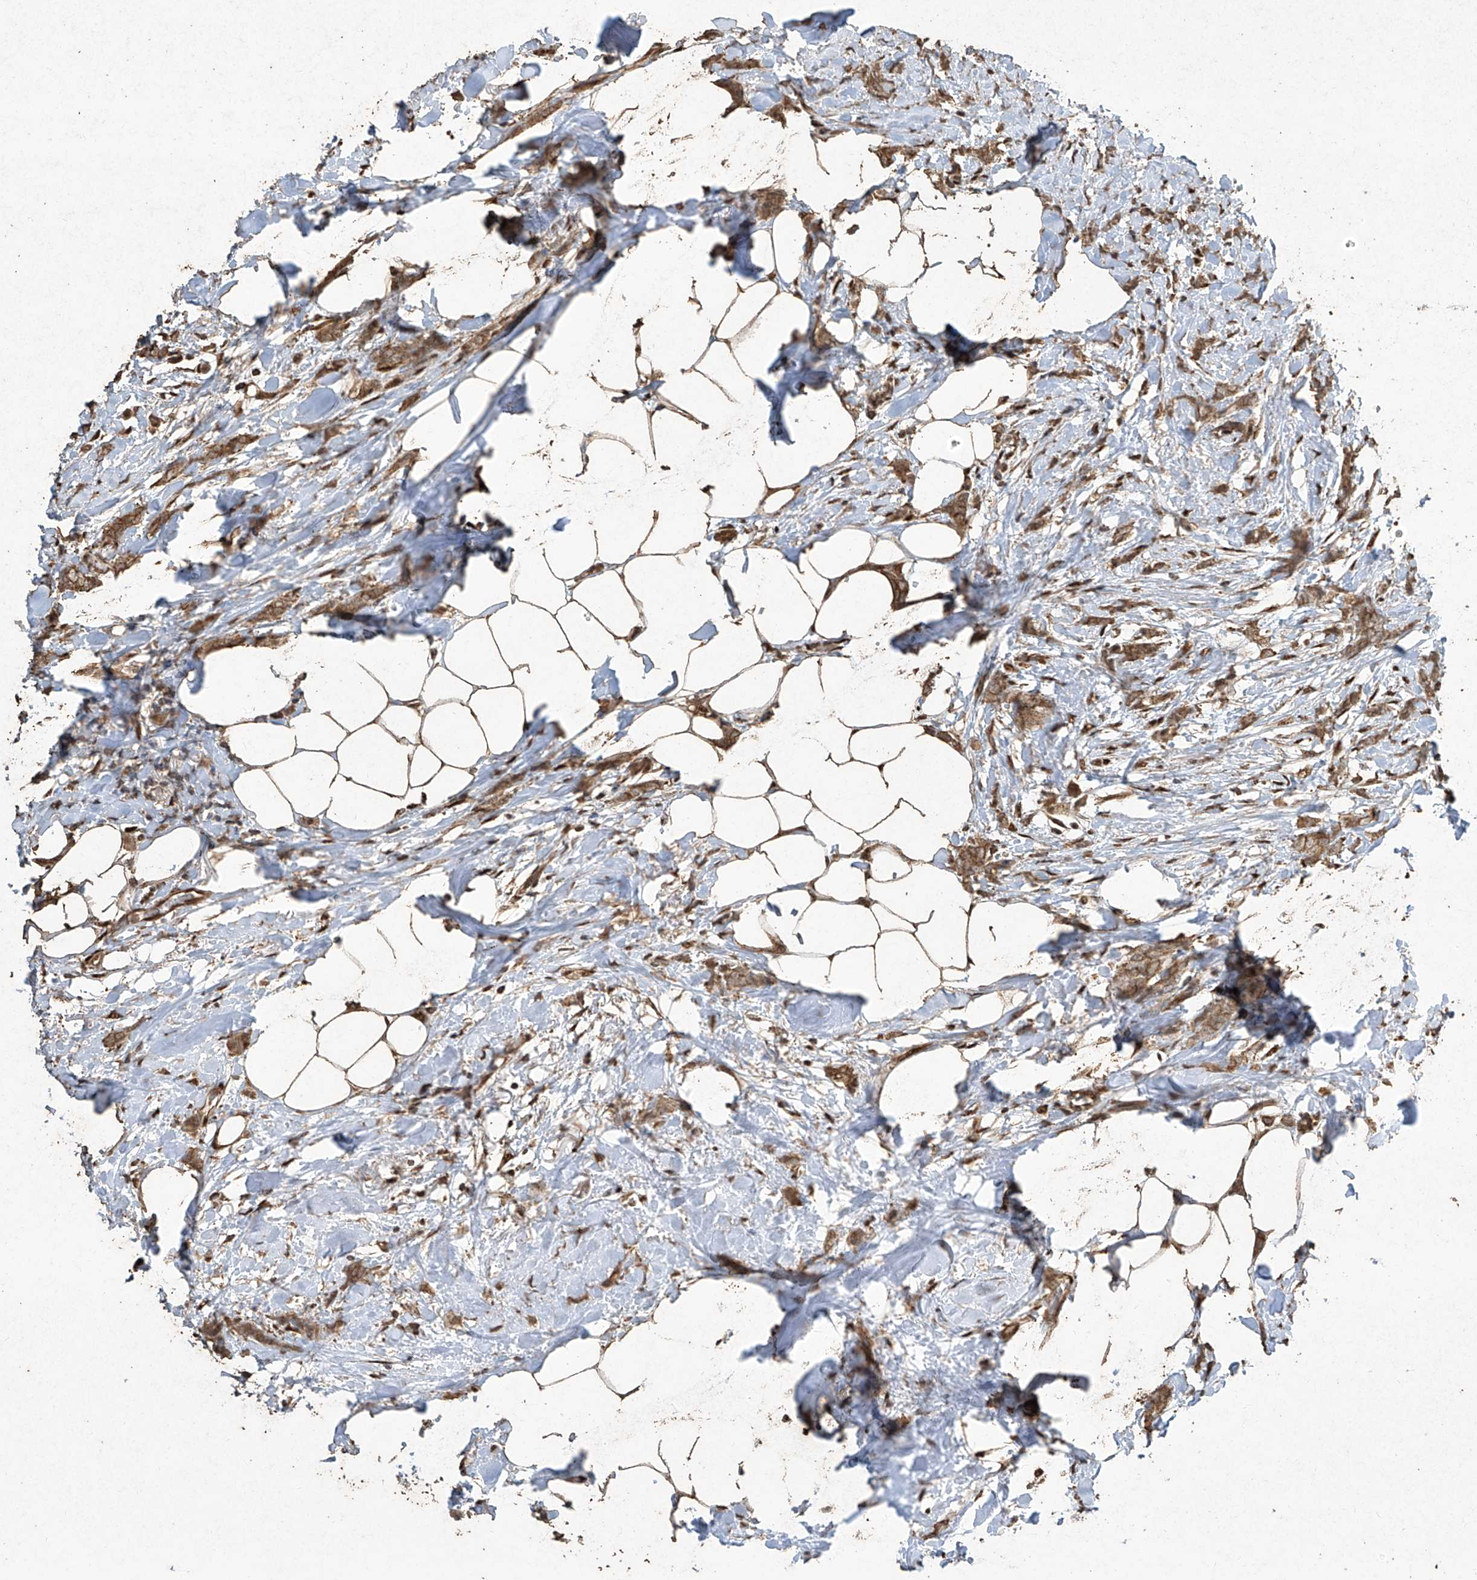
{"staining": {"intensity": "moderate", "quantity": ">75%", "location": "cytoplasmic/membranous"}, "tissue": "breast cancer", "cell_type": "Tumor cells", "image_type": "cancer", "snomed": [{"axis": "morphology", "description": "Lobular carcinoma, in situ"}, {"axis": "morphology", "description": "Lobular carcinoma"}, {"axis": "topography", "description": "Breast"}], "caption": "Breast lobular carcinoma in situ was stained to show a protein in brown. There is medium levels of moderate cytoplasmic/membranous expression in about >75% of tumor cells.", "gene": "ERBB3", "patient": {"sex": "female", "age": 41}}